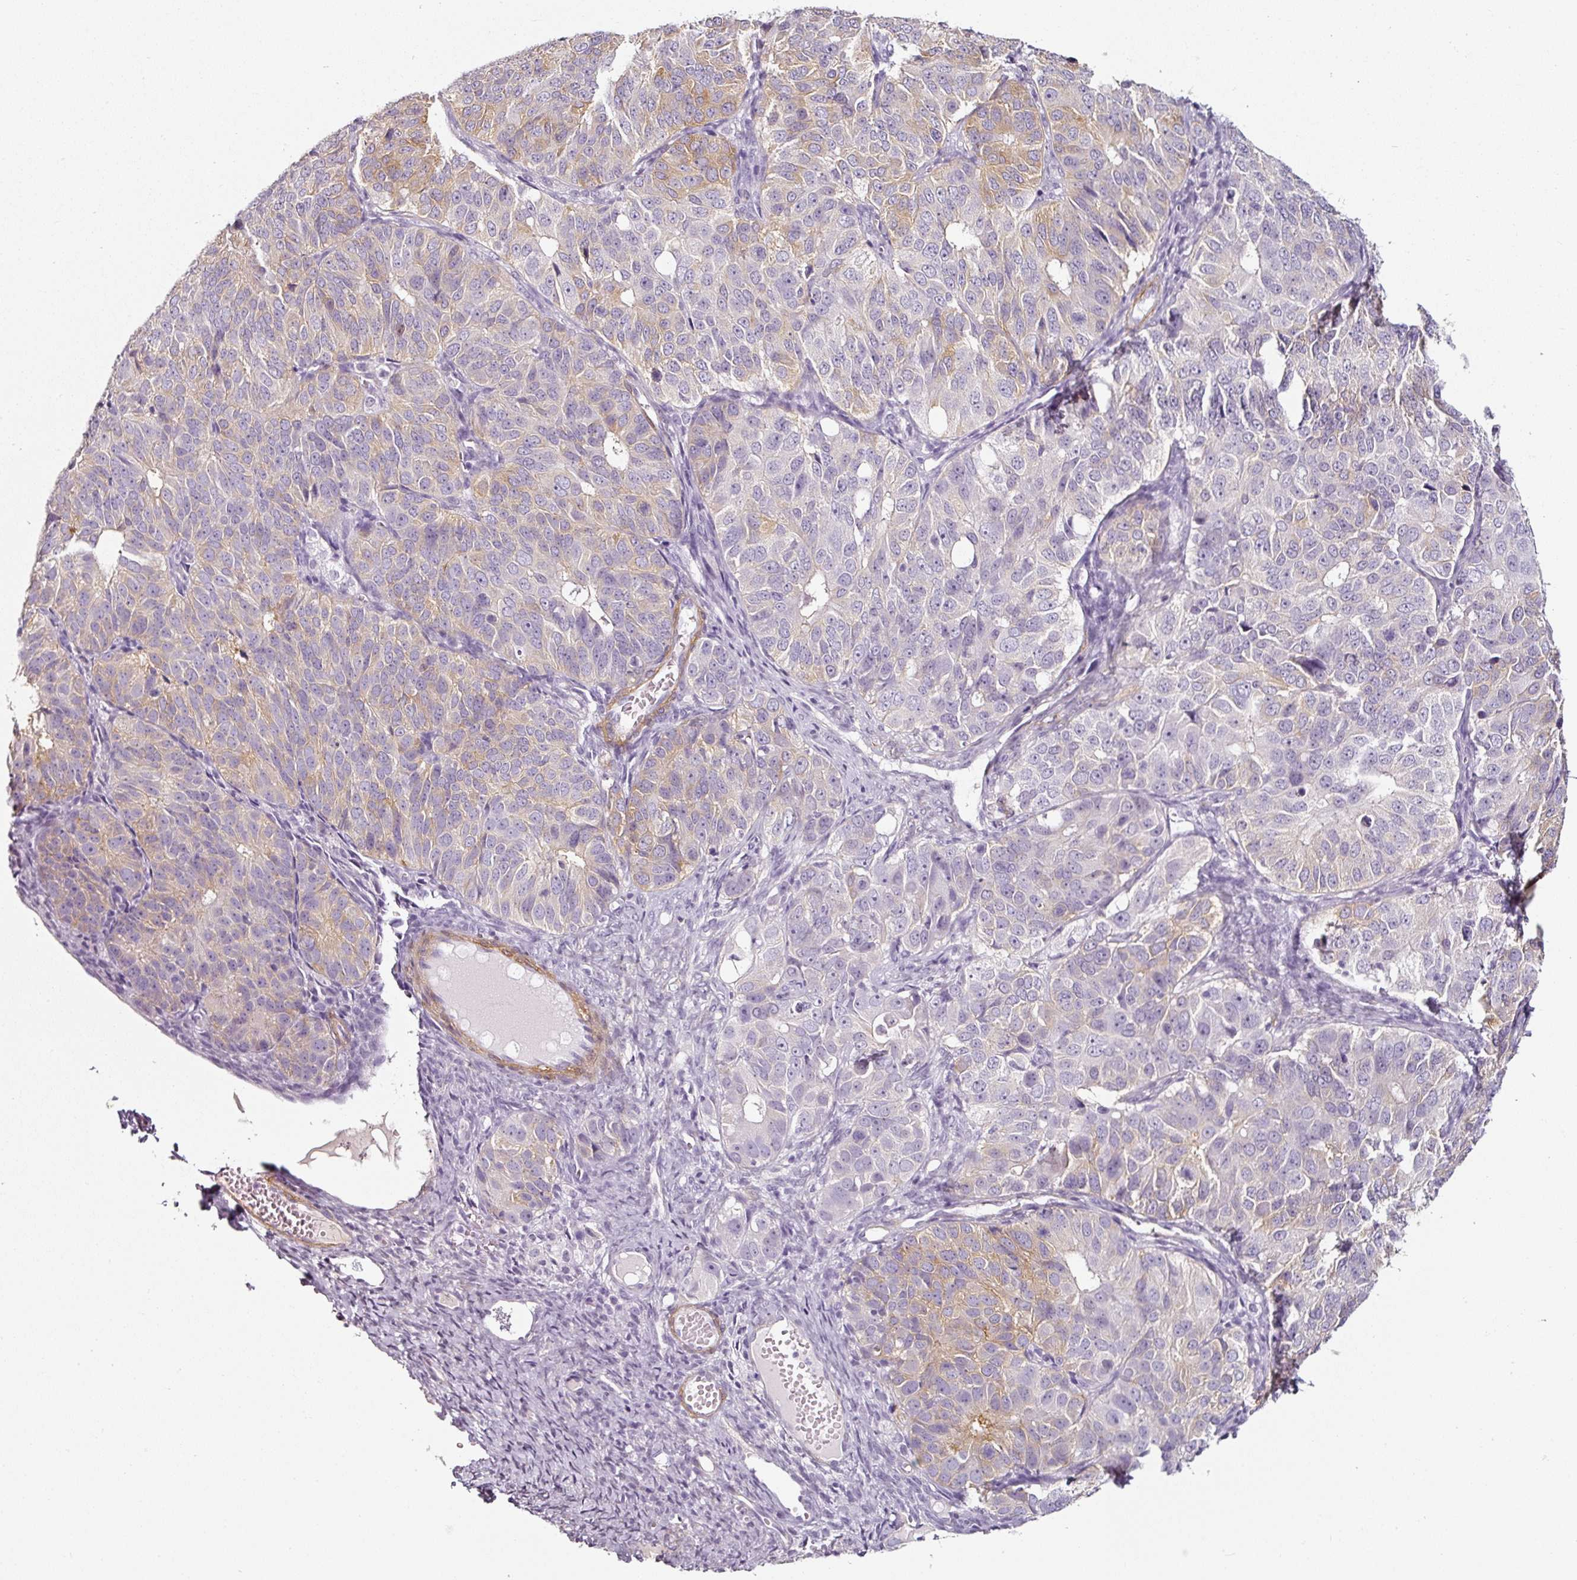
{"staining": {"intensity": "weak", "quantity": "25%-75%", "location": "cytoplasmic/membranous"}, "tissue": "ovarian cancer", "cell_type": "Tumor cells", "image_type": "cancer", "snomed": [{"axis": "morphology", "description": "Carcinoma, endometroid"}, {"axis": "topography", "description": "Ovary"}], "caption": "Approximately 25%-75% of tumor cells in endometroid carcinoma (ovarian) exhibit weak cytoplasmic/membranous protein positivity as visualized by brown immunohistochemical staining.", "gene": "CAP2", "patient": {"sex": "female", "age": 51}}